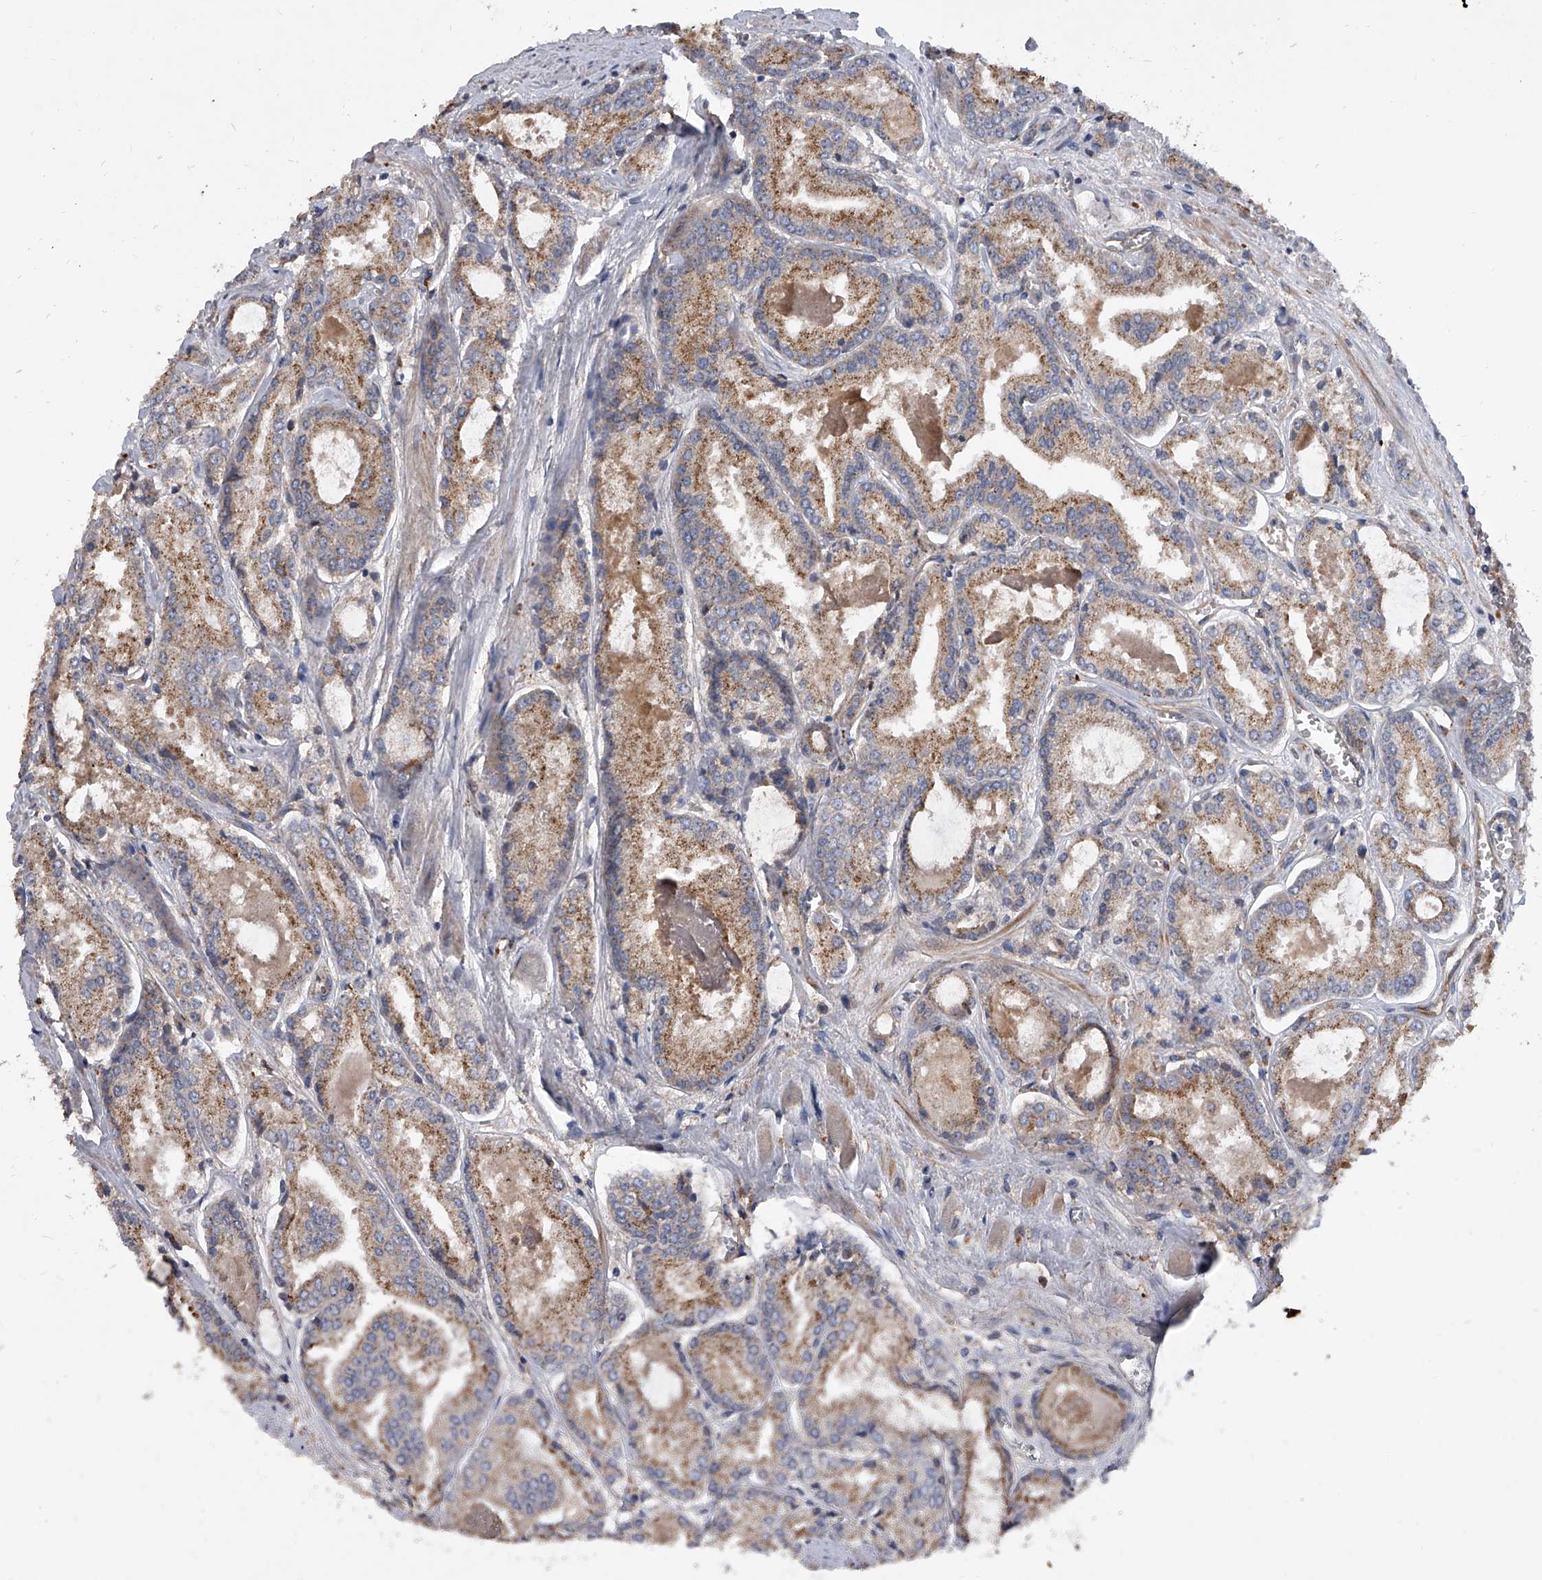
{"staining": {"intensity": "moderate", "quantity": ">75%", "location": "cytoplasmic/membranous"}, "tissue": "prostate cancer", "cell_type": "Tumor cells", "image_type": "cancer", "snomed": [{"axis": "morphology", "description": "Adenocarcinoma, Low grade"}, {"axis": "topography", "description": "Prostate"}], "caption": "Immunohistochemical staining of human prostate cancer shows moderate cytoplasmic/membranous protein positivity in about >75% of tumor cells. The staining was performed using DAB to visualize the protein expression in brown, while the nuclei were stained in blue with hematoxylin (Magnification: 20x).", "gene": "EXOC4", "patient": {"sex": "male", "age": 67}}